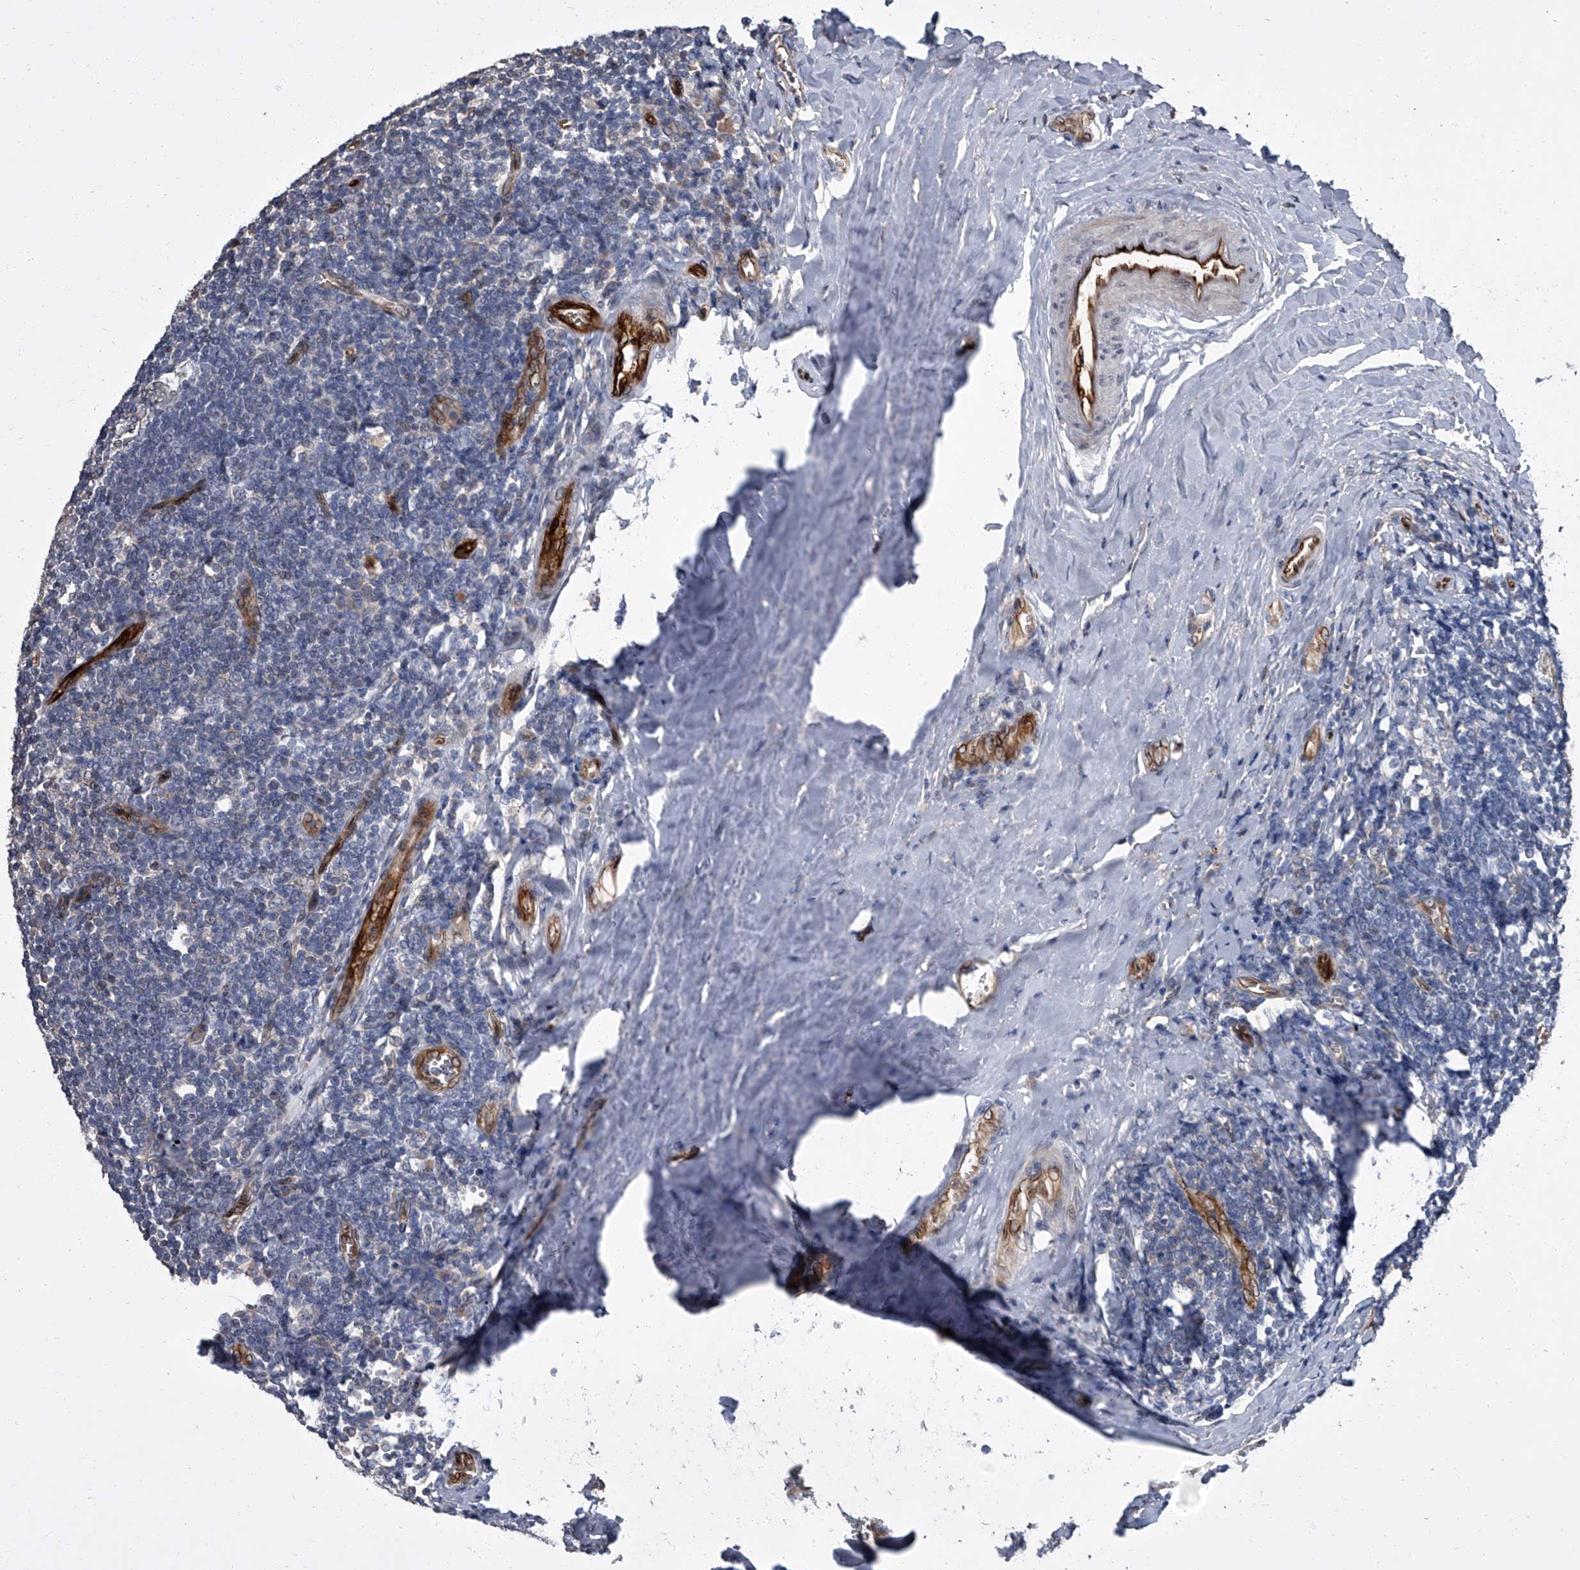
{"staining": {"intensity": "negative", "quantity": "none", "location": "none"}, "tissue": "tonsil", "cell_type": "Germinal center cells", "image_type": "normal", "snomed": [{"axis": "morphology", "description": "Normal tissue, NOS"}, {"axis": "topography", "description": "Tonsil"}], "caption": "IHC image of benign human tonsil stained for a protein (brown), which demonstrates no staining in germinal center cells. (Immunohistochemistry, brightfield microscopy, high magnification).", "gene": "LRRC8C", "patient": {"sex": "male", "age": 27}}